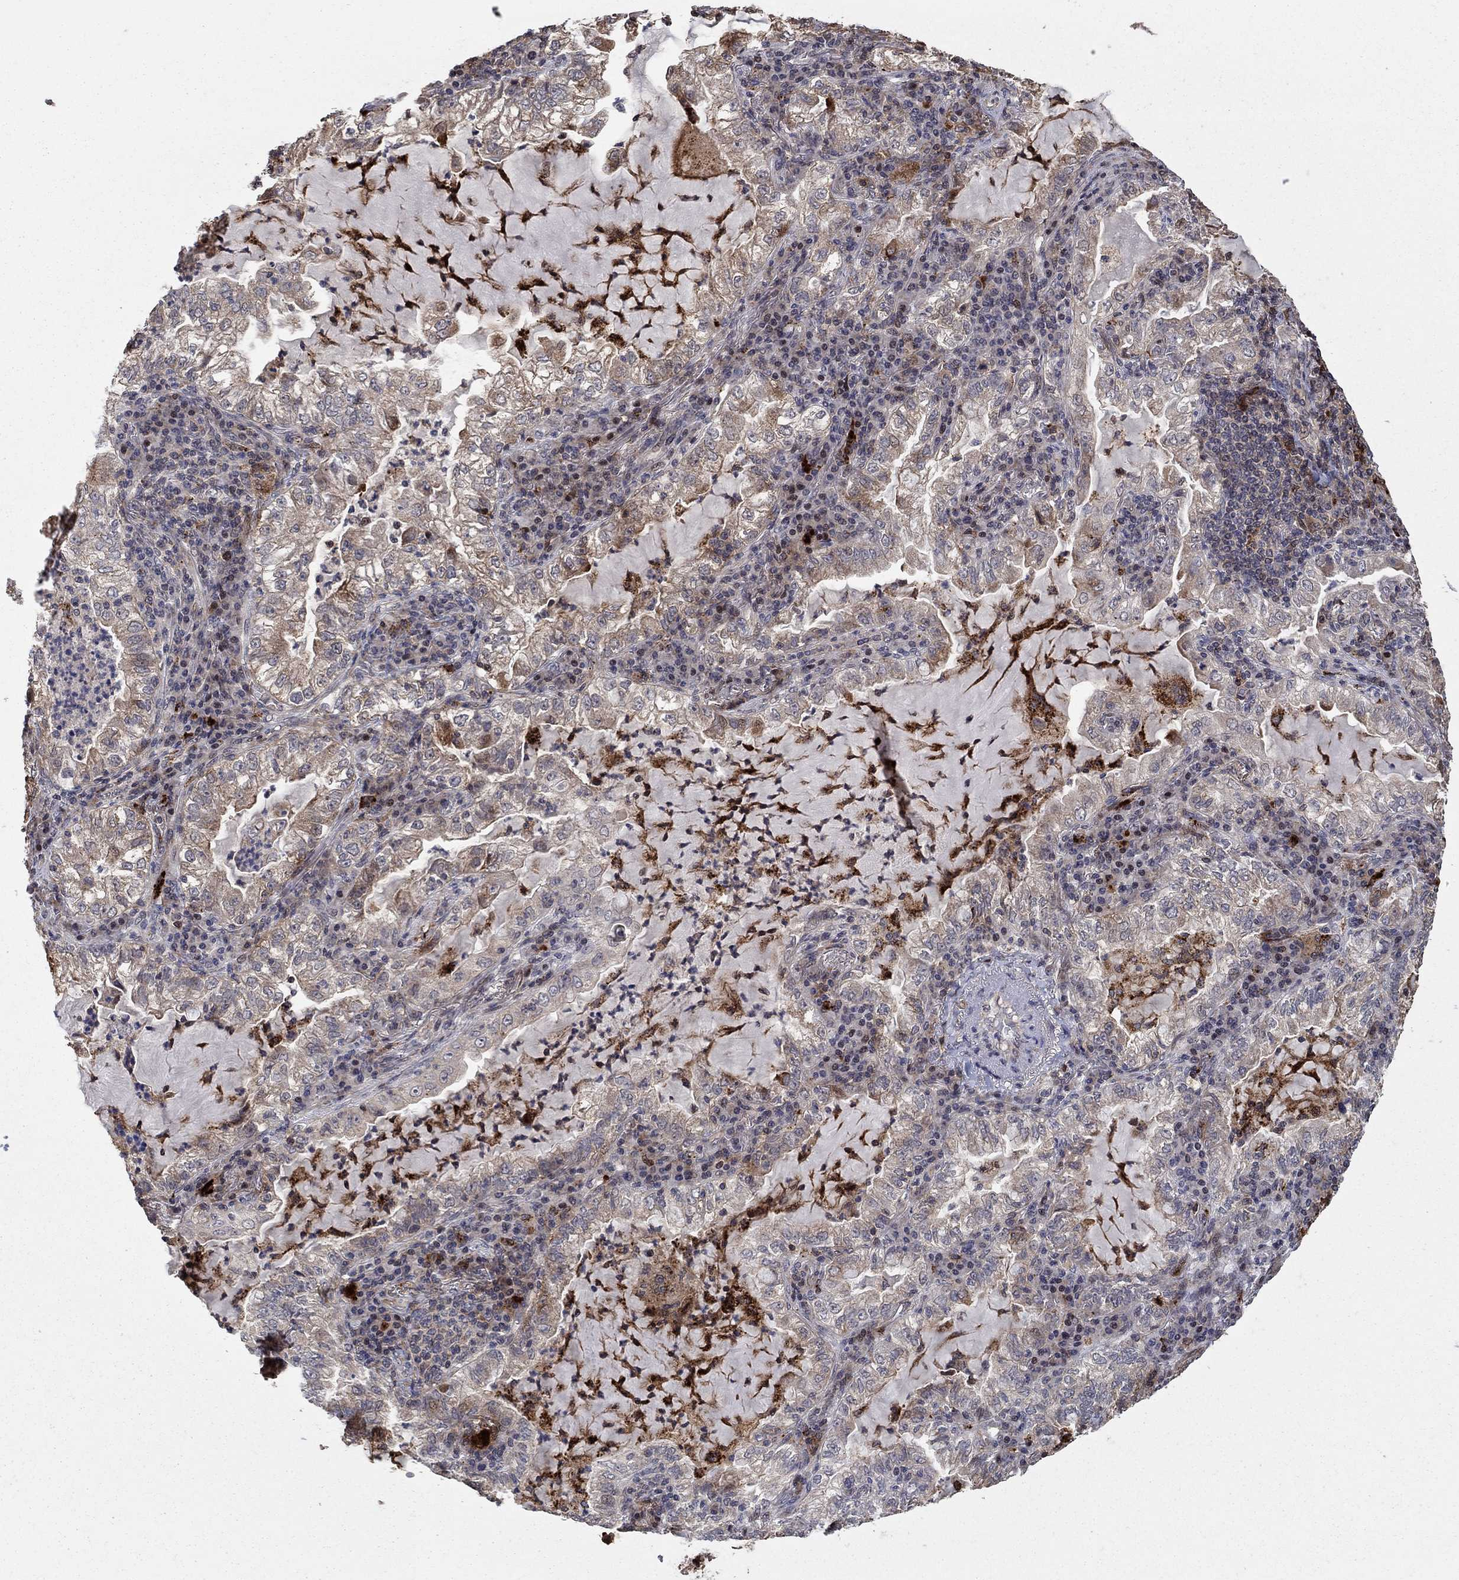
{"staining": {"intensity": "weak", "quantity": "25%-75%", "location": "cytoplasmic/membranous"}, "tissue": "lung cancer", "cell_type": "Tumor cells", "image_type": "cancer", "snomed": [{"axis": "morphology", "description": "Adenocarcinoma, NOS"}, {"axis": "topography", "description": "Lung"}], "caption": "High-magnification brightfield microscopy of adenocarcinoma (lung) stained with DAB (3,3'-diaminobenzidine) (brown) and counterstained with hematoxylin (blue). tumor cells exhibit weak cytoplasmic/membranous expression is seen in about25%-75% of cells. The protein of interest is shown in brown color, while the nuclei are stained blue.", "gene": "LPCAT4", "patient": {"sex": "female", "age": 73}}